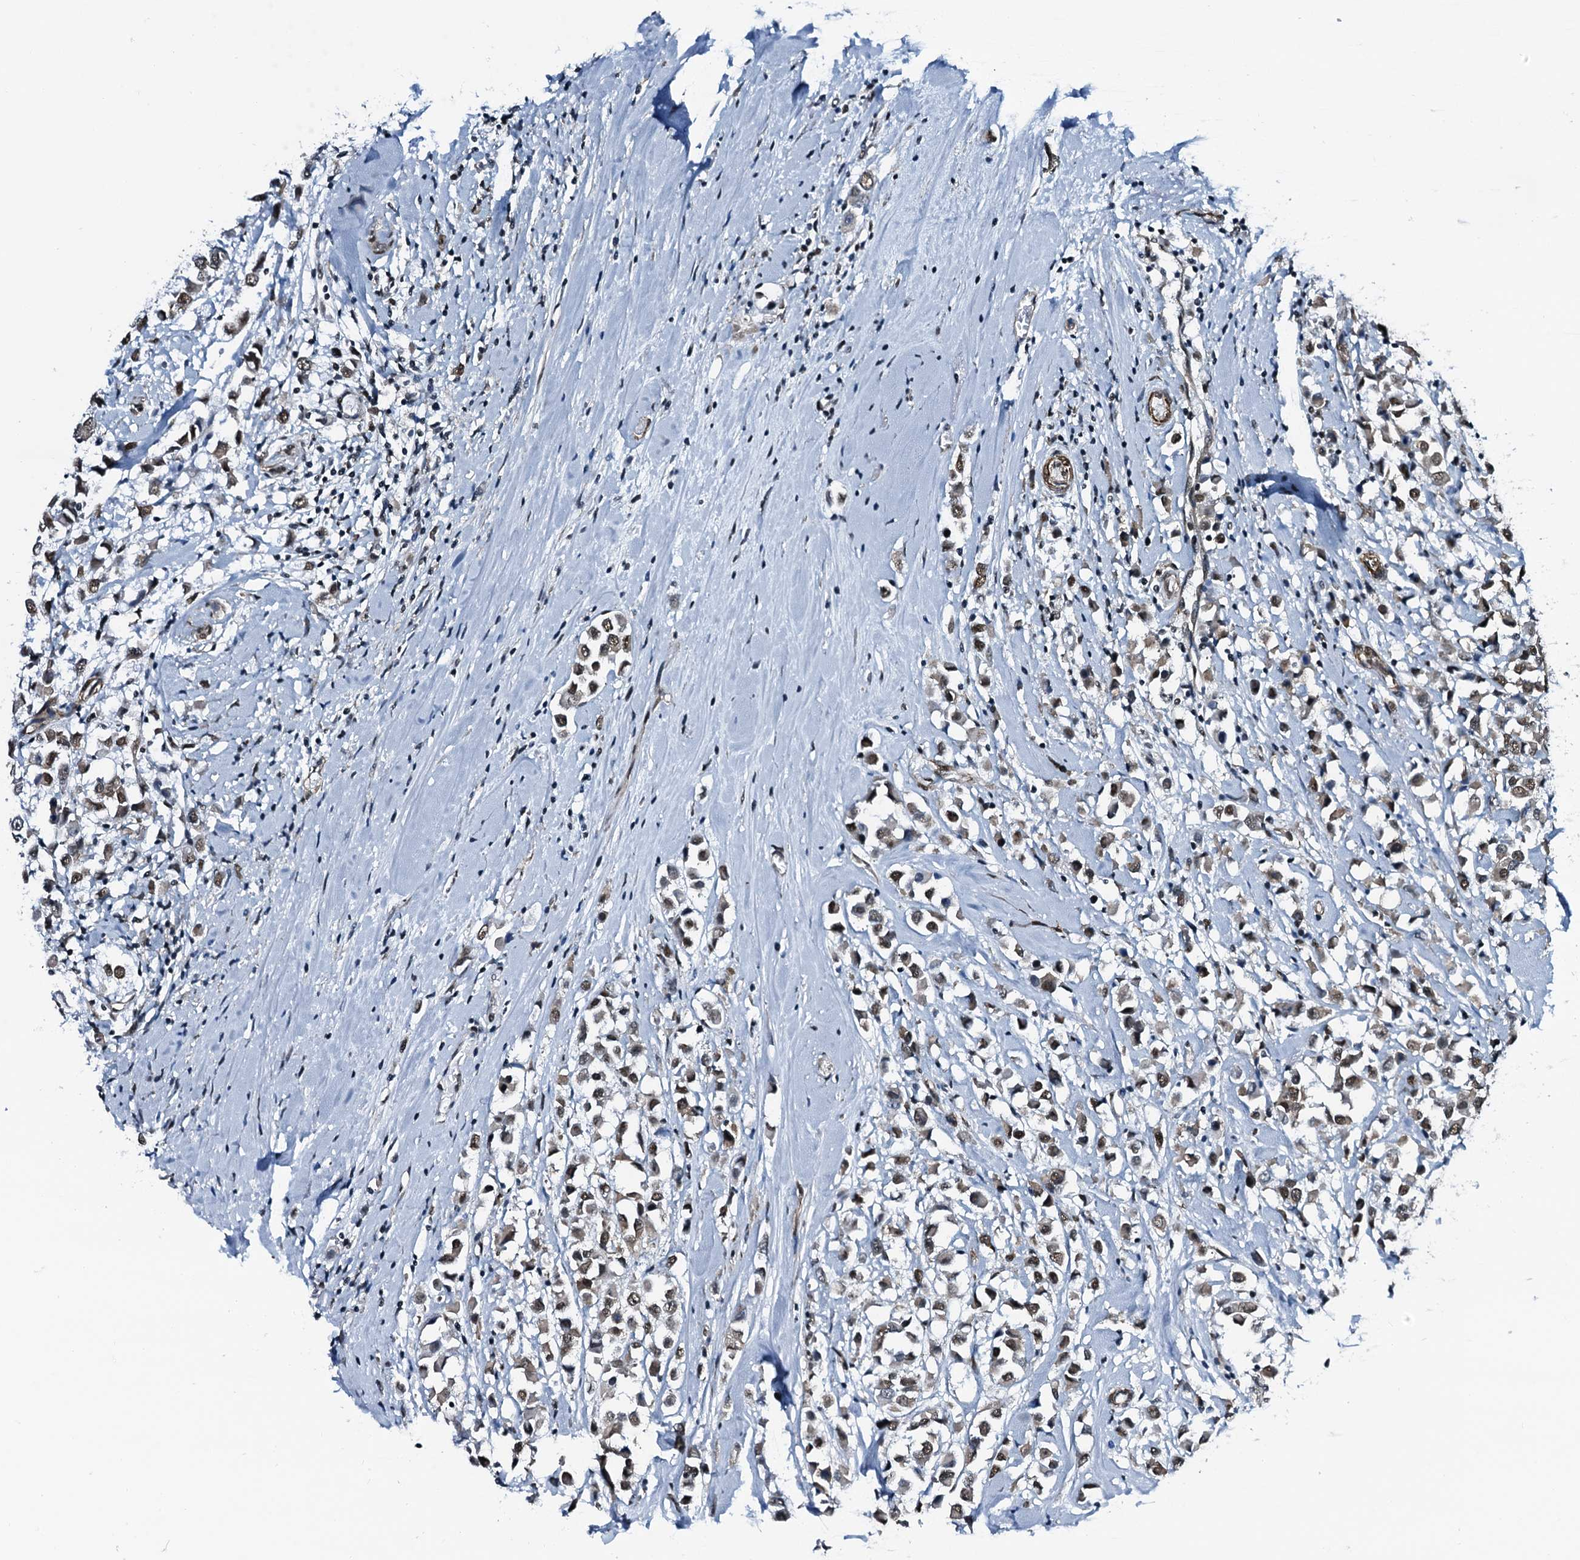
{"staining": {"intensity": "moderate", "quantity": ">75%", "location": "nuclear"}, "tissue": "breast cancer", "cell_type": "Tumor cells", "image_type": "cancer", "snomed": [{"axis": "morphology", "description": "Duct carcinoma"}, {"axis": "topography", "description": "Breast"}], "caption": "This is a micrograph of IHC staining of breast infiltrating ductal carcinoma, which shows moderate expression in the nuclear of tumor cells.", "gene": "CWC15", "patient": {"sex": "female", "age": 61}}